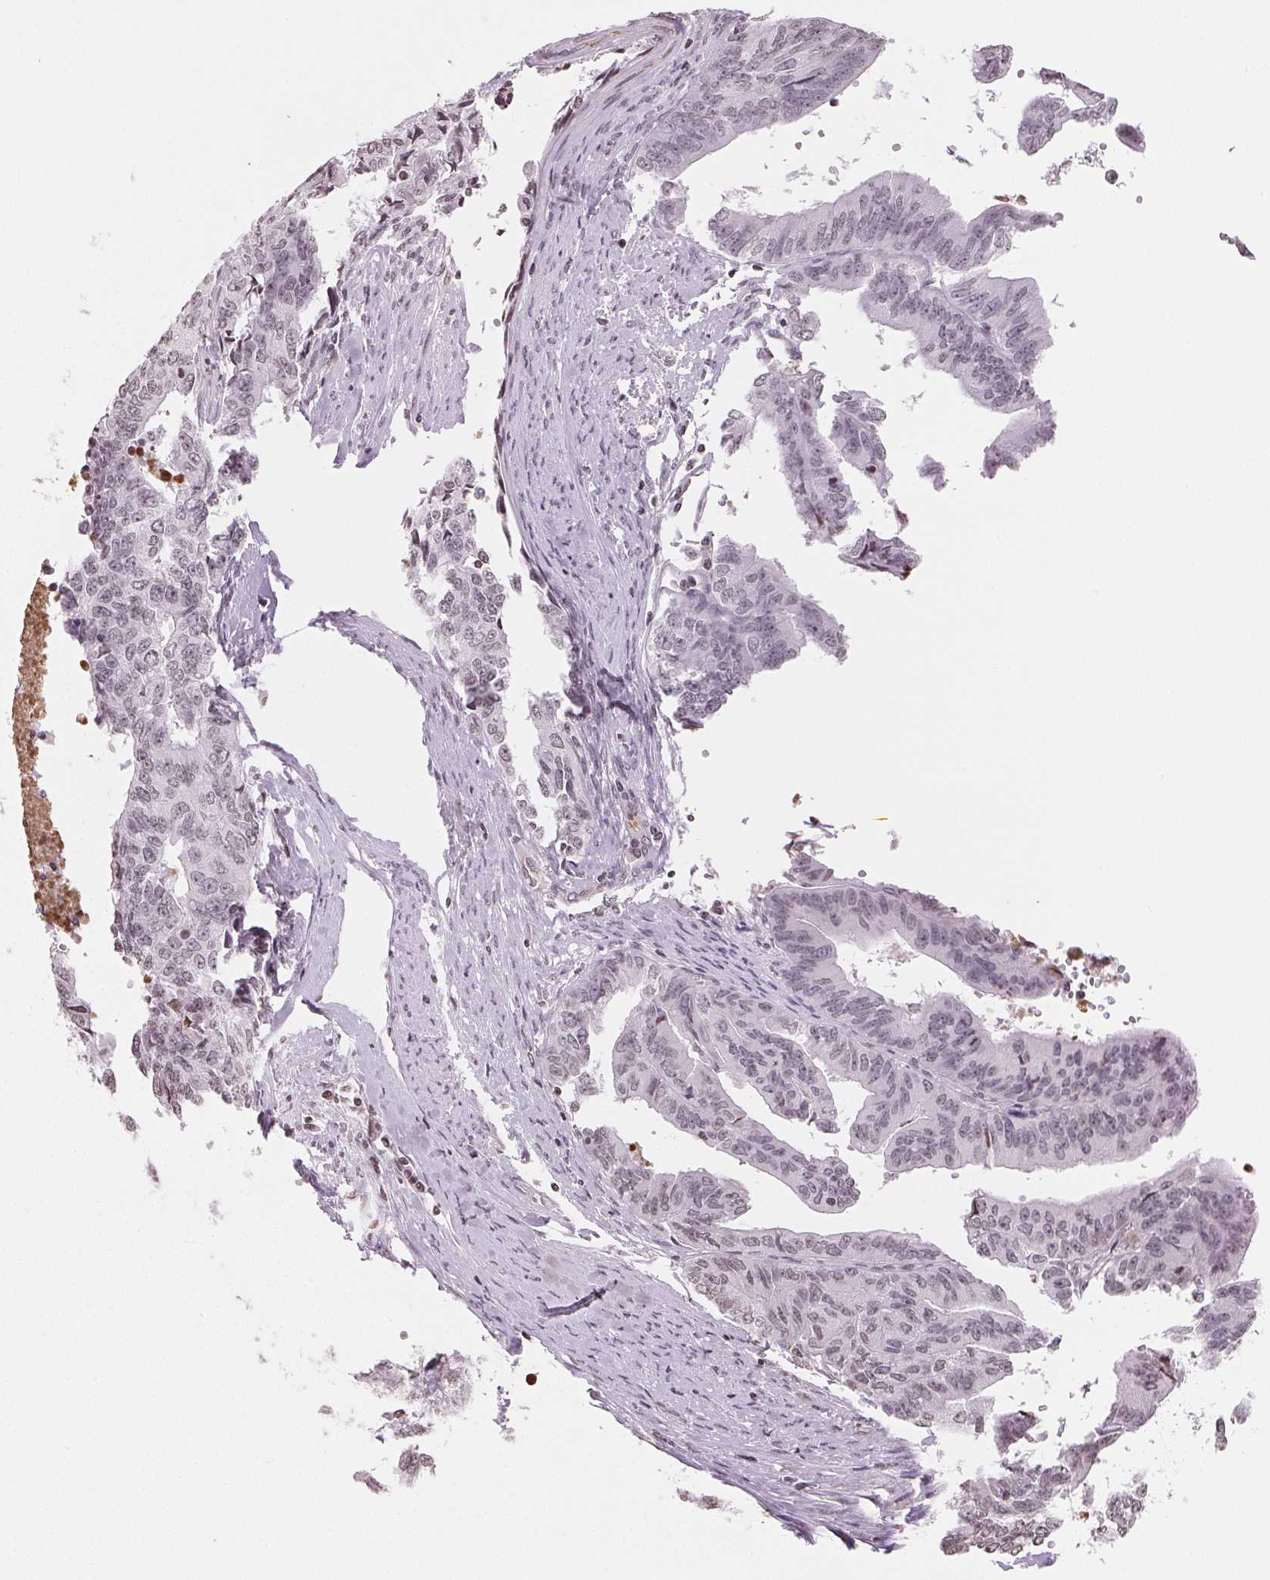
{"staining": {"intensity": "negative", "quantity": "none", "location": "none"}, "tissue": "endometrial cancer", "cell_type": "Tumor cells", "image_type": "cancer", "snomed": [{"axis": "morphology", "description": "Adenocarcinoma, NOS"}, {"axis": "topography", "description": "Endometrium"}], "caption": "This image is of endometrial cancer (adenocarcinoma) stained with IHC to label a protein in brown with the nuclei are counter-stained blue. There is no positivity in tumor cells.", "gene": "TBP", "patient": {"sex": "female", "age": 65}}